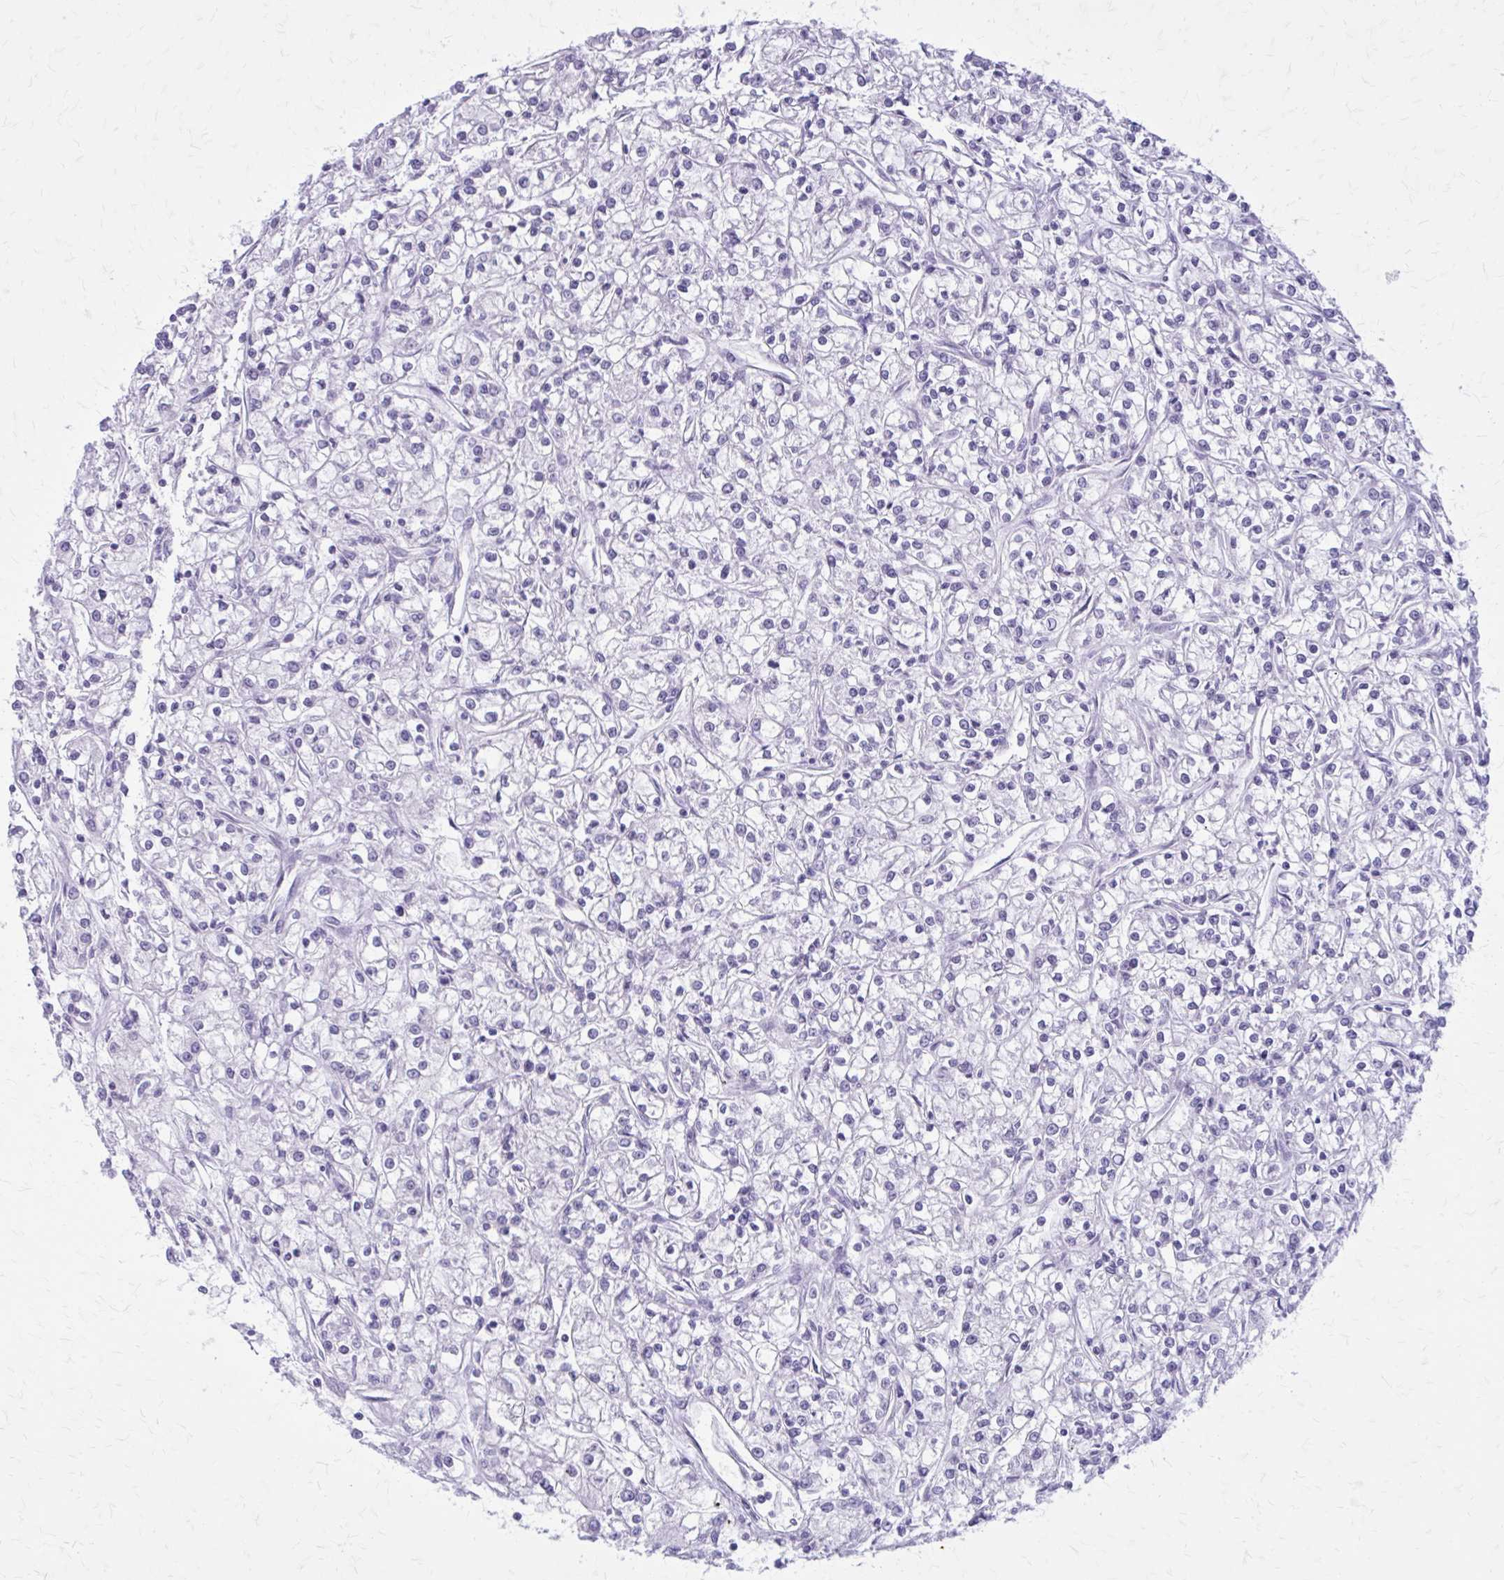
{"staining": {"intensity": "negative", "quantity": "none", "location": "none"}, "tissue": "renal cancer", "cell_type": "Tumor cells", "image_type": "cancer", "snomed": [{"axis": "morphology", "description": "Adenocarcinoma, NOS"}, {"axis": "topography", "description": "Kidney"}], "caption": "Micrograph shows no significant protein positivity in tumor cells of renal adenocarcinoma. (DAB IHC, high magnification).", "gene": "GAD1", "patient": {"sex": "female", "age": 59}}